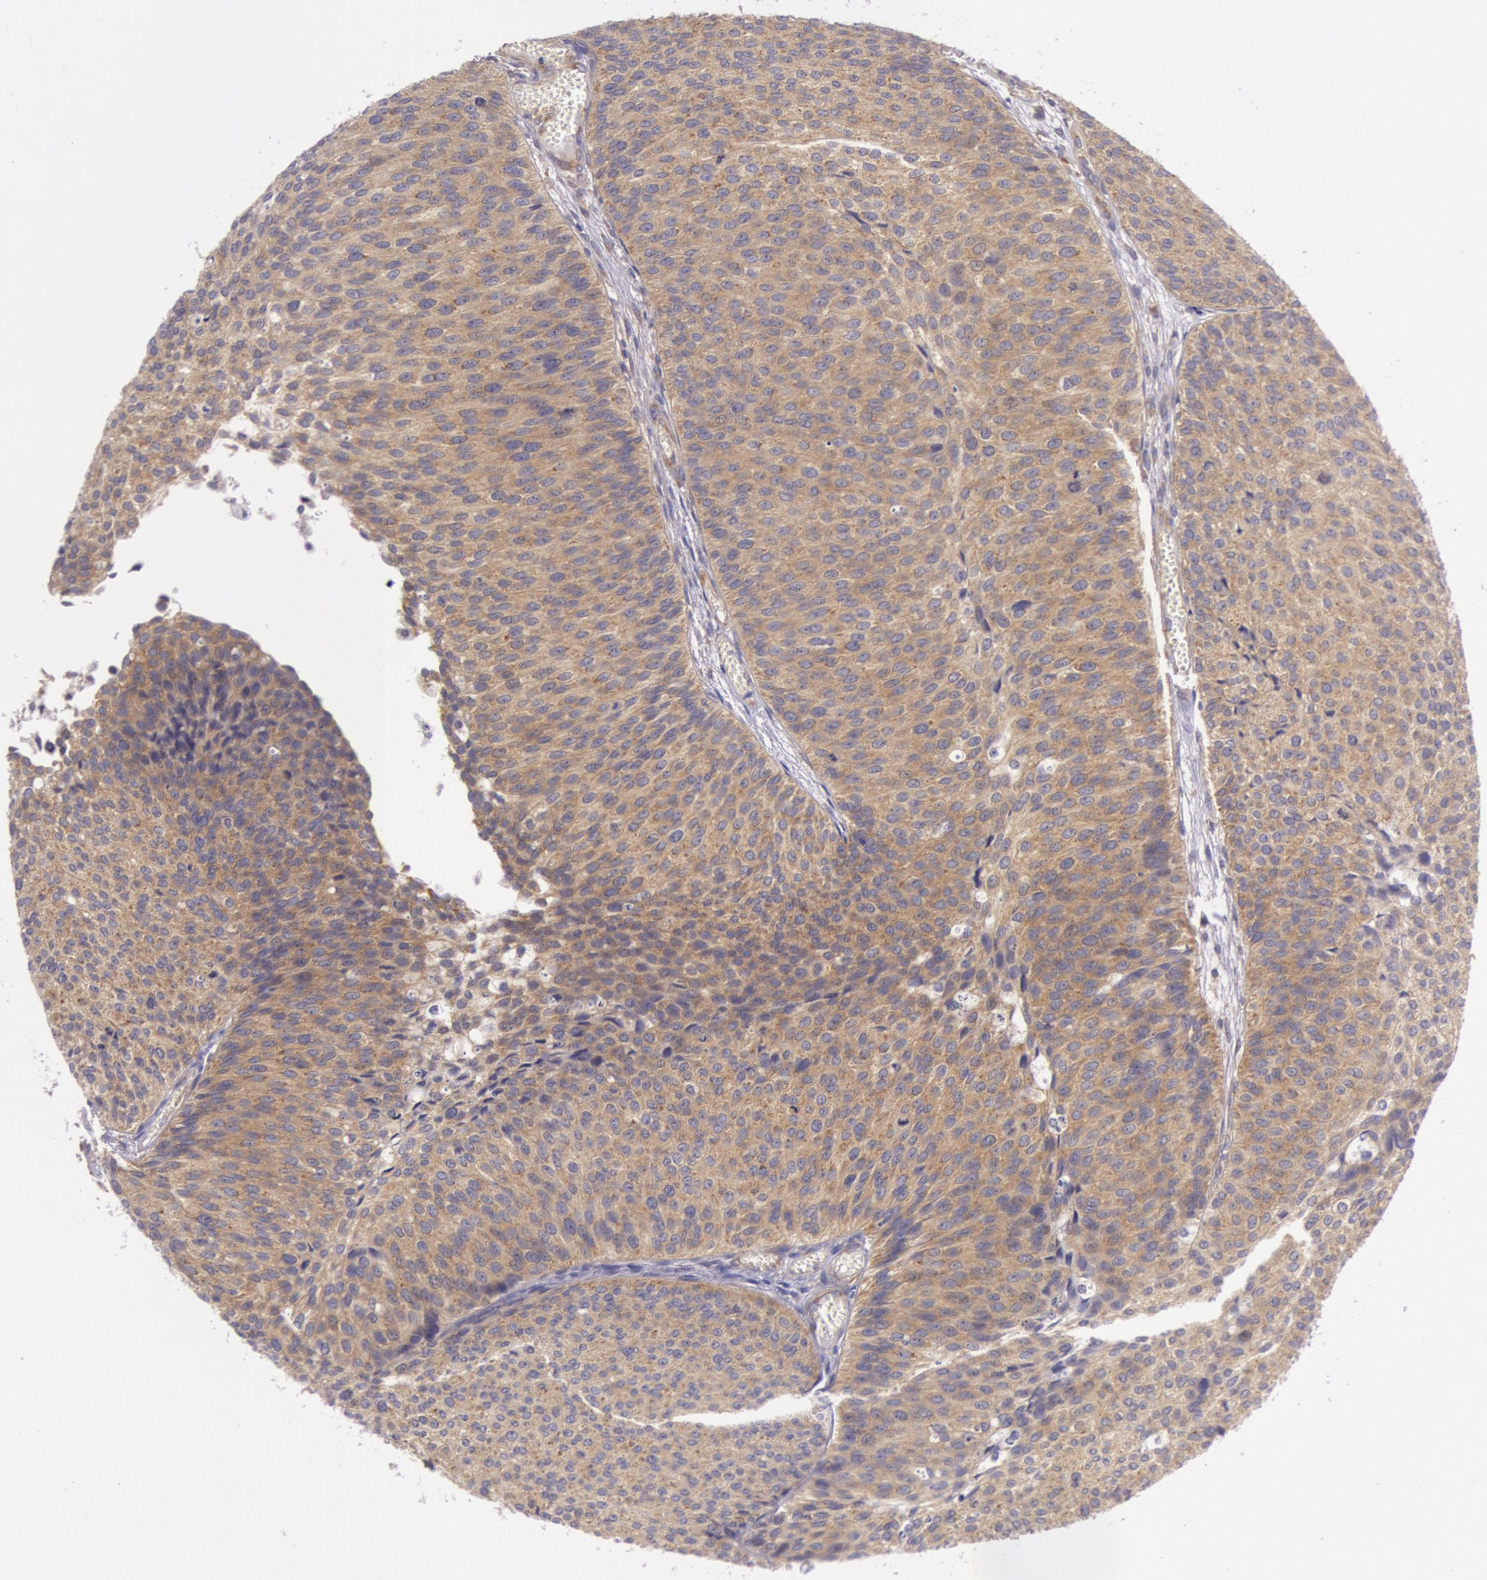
{"staining": {"intensity": "moderate", "quantity": ">75%", "location": "cytoplasmic/membranous"}, "tissue": "urothelial cancer", "cell_type": "Tumor cells", "image_type": "cancer", "snomed": [{"axis": "morphology", "description": "Urothelial carcinoma, Low grade"}, {"axis": "topography", "description": "Urinary bladder"}], "caption": "Immunohistochemical staining of urothelial cancer reveals medium levels of moderate cytoplasmic/membranous protein positivity in about >75% of tumor cells.", "gene": "CHUK", "patient": {"sex": "male", "age": 84}}